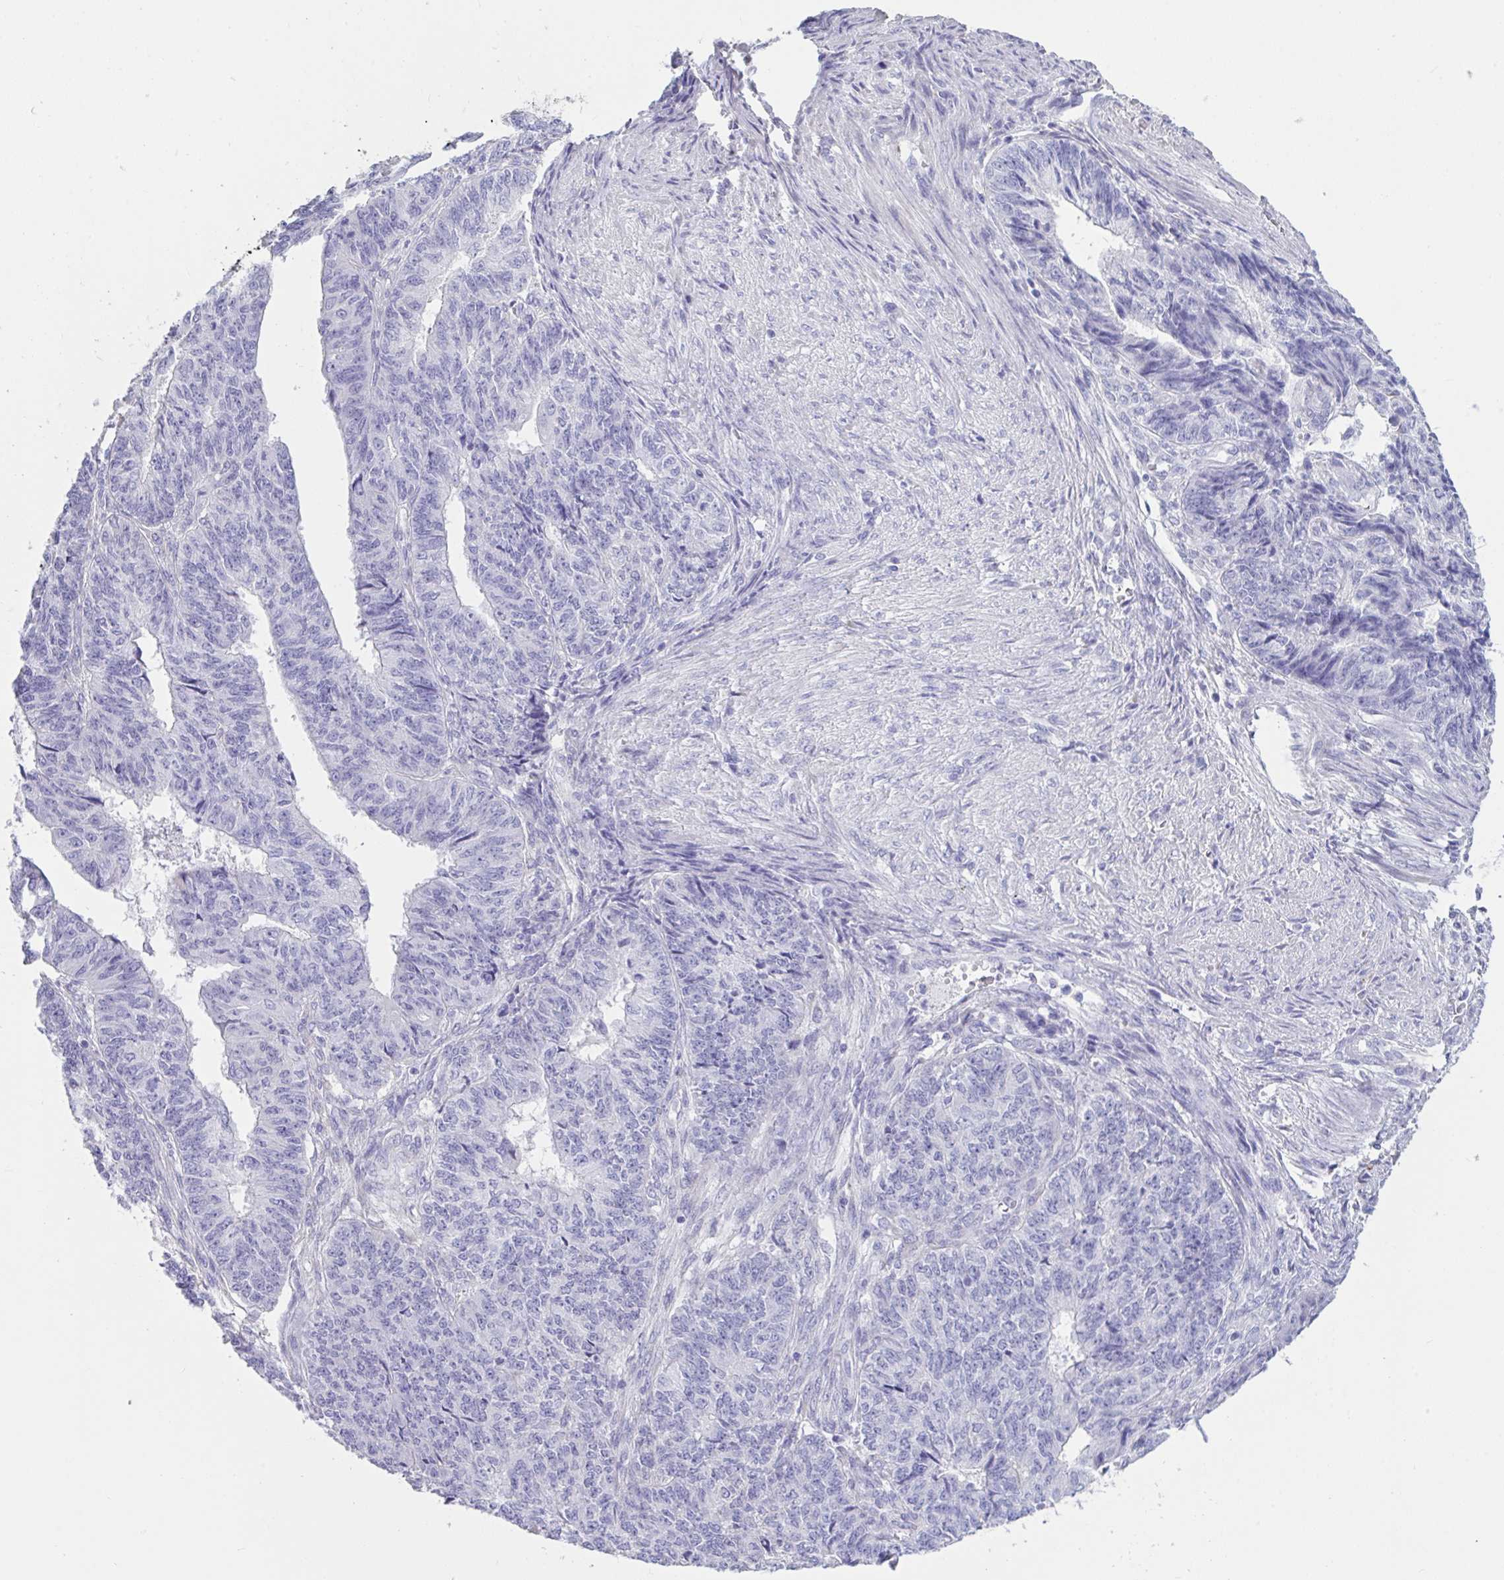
{"staining": {"intensity": "negative", "quantity": "none", "location": "none"}, "tissue": "endometrial cancer", "cell_type": "Tumor cells", "image_type": "cancer", "snomed": [{"axis": "morphology", "description": "Adenocarcinoma, NOS"}, {"axis": "topography", "description": "Endometrium"}], "caption": "This is an immunohistochemistry micrograph of endometrial adenocarcinoma. There is no staining in tumor cells.", "gene": "TNNC1", "patient": {"sex": "female", "age": 32}}